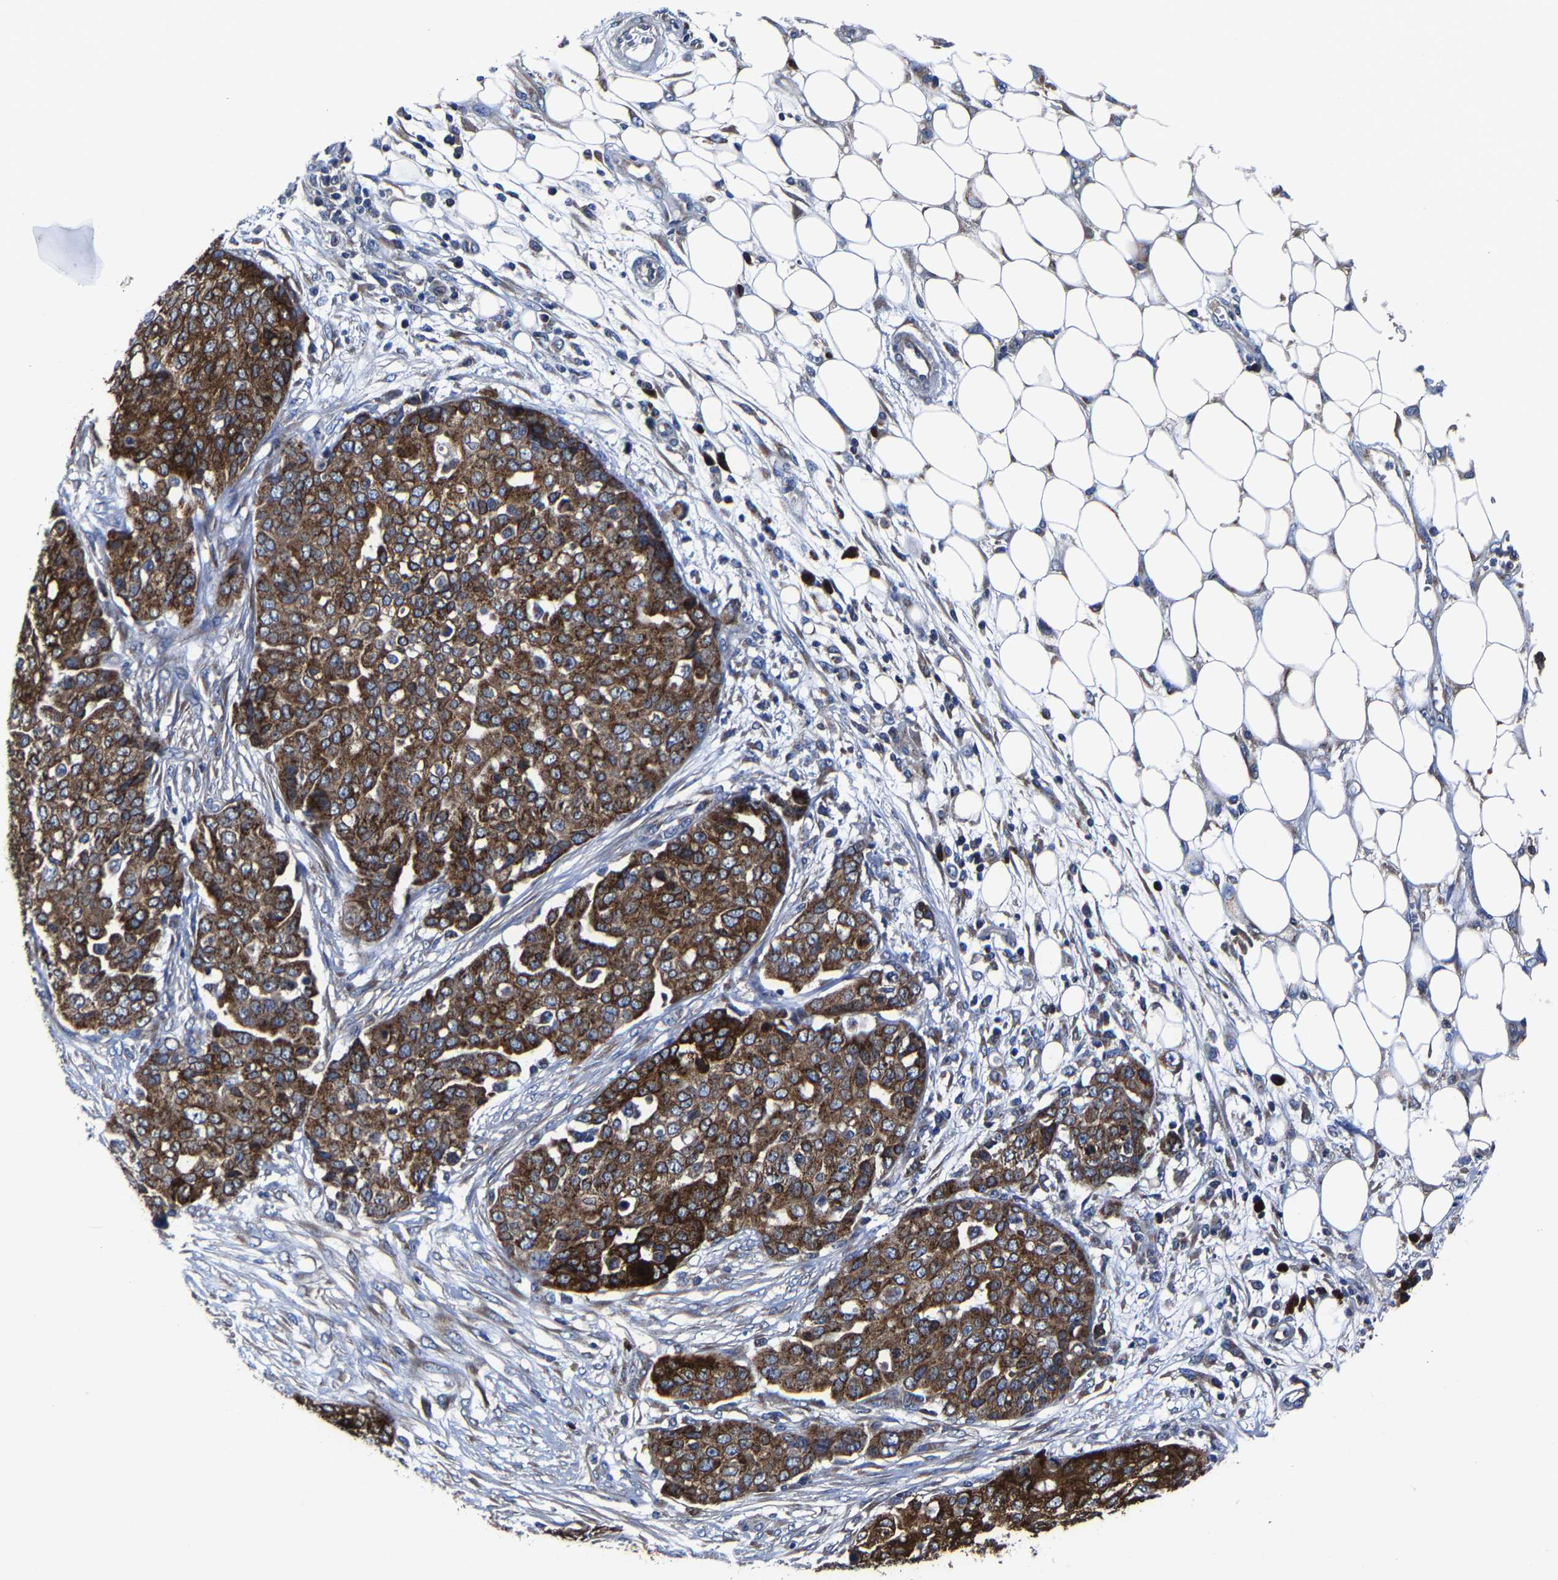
{"staining": {"intensity": "strong", "quantity": ">75%", "location": "cytoplasmic/membranous"}, "tissue": "ovarian cancer", "cell_type": "Tumor cells", "image_type": "cancer", "snomed": [{"axis": "morphology", "description": "Cystadenocarcinoma, serous, NOS"}, {"axis": "topography", "description": "Soft tissue"}, {"axis": "topography", "description": "Ovary"}], "caption": "The immunohistochemical stain highlights strong cytoplasmic/membranous positivity in tumor cells of ovarian cancer tissue. (Stains: DAB in brown, nuclei in blue, Microscopy: brightfield microscopy at high magnification).", "gene": "EBAG9", "patient": {"sex": "female", "age": 57}}